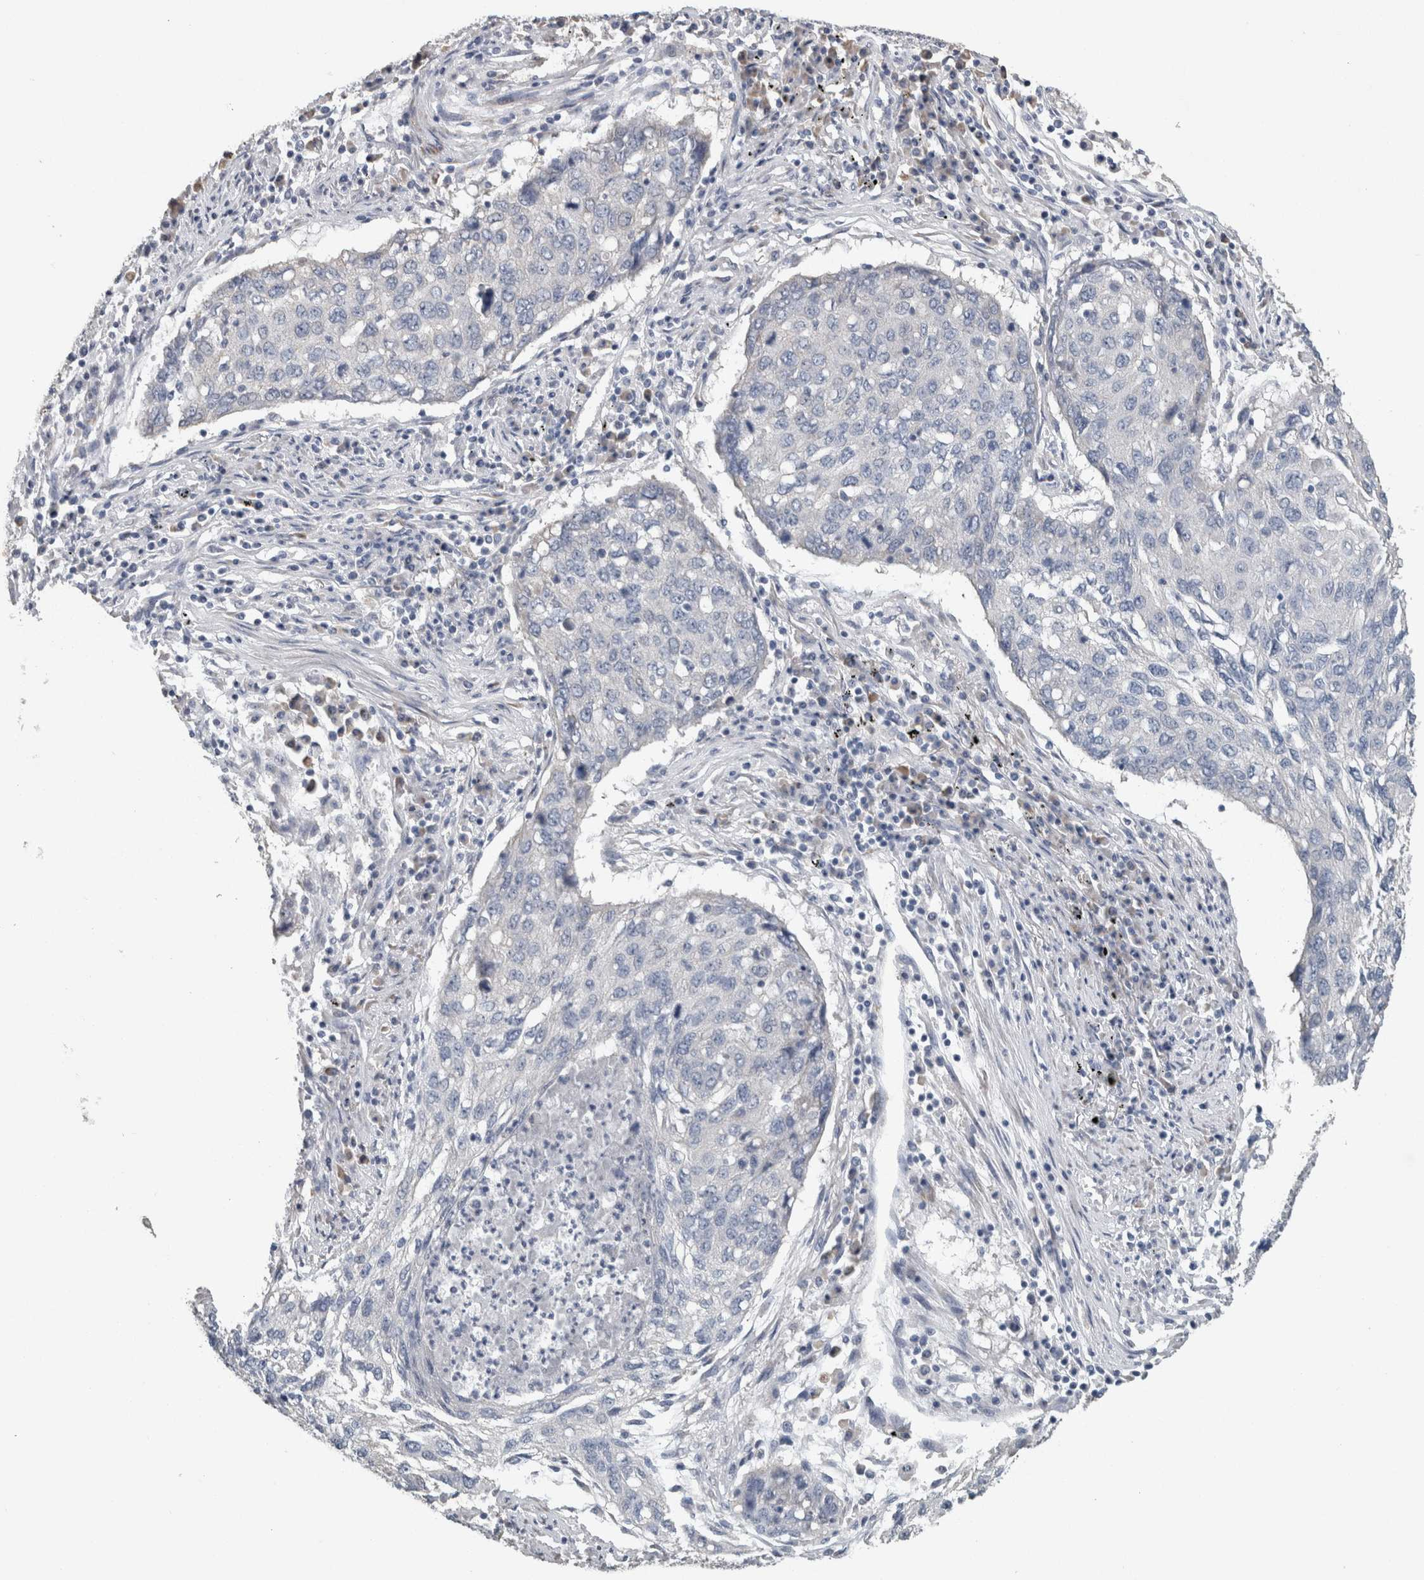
{"staining": {"intensity": "negative", "quantity": "none", "location": "none"}, "tissue": "lung cancer", "cell_type": "Tumor cells", "image_type": "cancer", "snomed": [{"axis": "morphology", "description": "Squamous cell carcinoma, NOS"}, {"axis": "topography", "description": "Lung"}], "caption": "Tumor cells show no significant positivity in squamous cell carcinoma (lung). (DAB immunohistochemistry, high magnification).", "gene": "NEFM", "patient": {"sex": "female", "age": 63}}